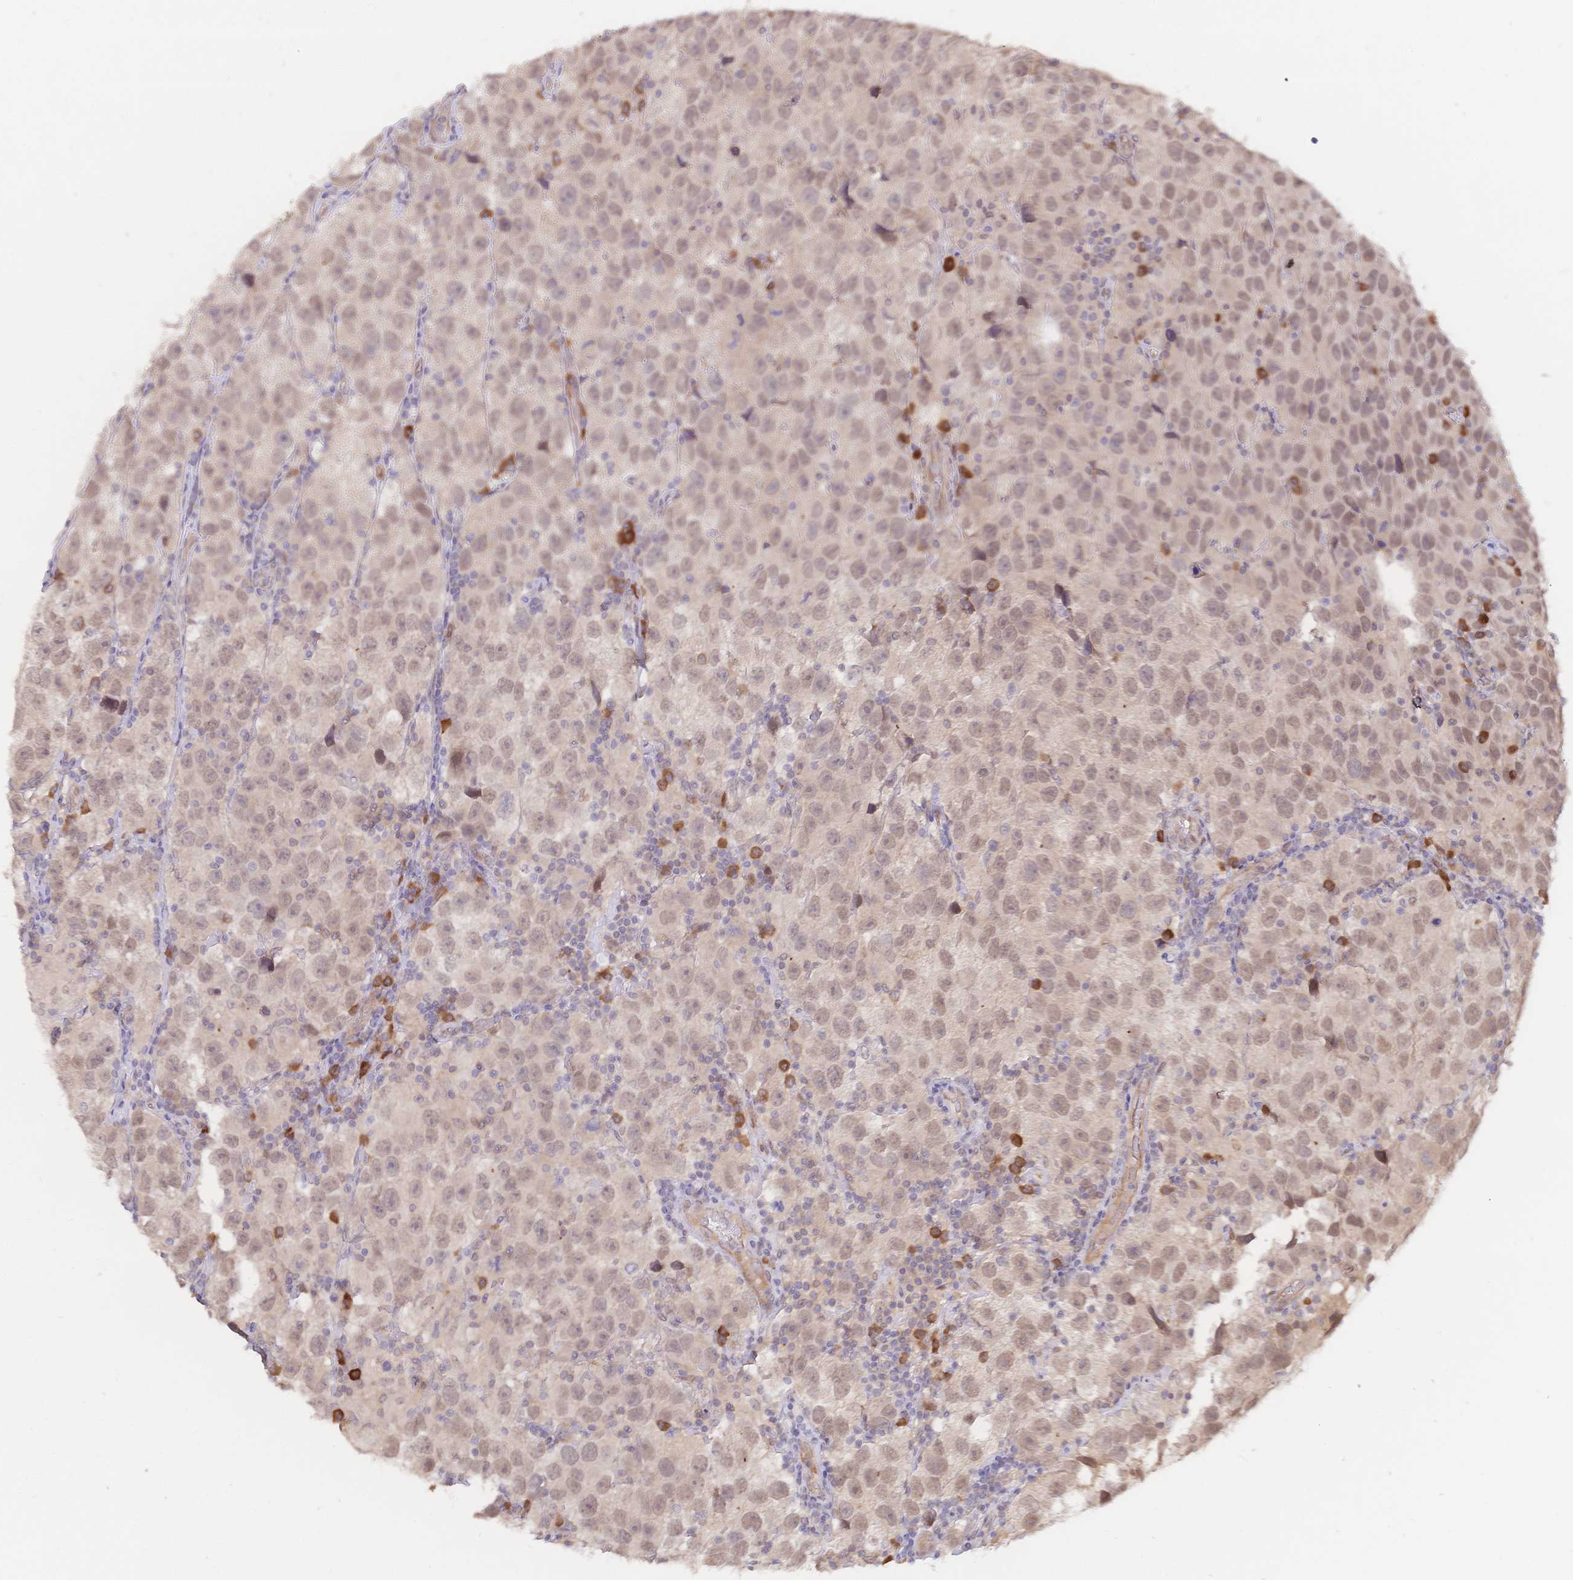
{"staining": {"intensity": "weak", "quantity": ">75%", "location": "nuclear"}, "tissue": "testis cancer", "cell_type": "Tumor cells", "image_type": "cancer", "snomed": [{"axis": "morphology", "description": "Seminoma, NOS"}, {"axis": "topography", "description": "Testis"}], "caption": "Tumor cells display low levels of weak nuclear expression in about >75% of cells in human testis seminoma.", "gene": "LMO4", "patient": {"sex": "male", "age": 26}}